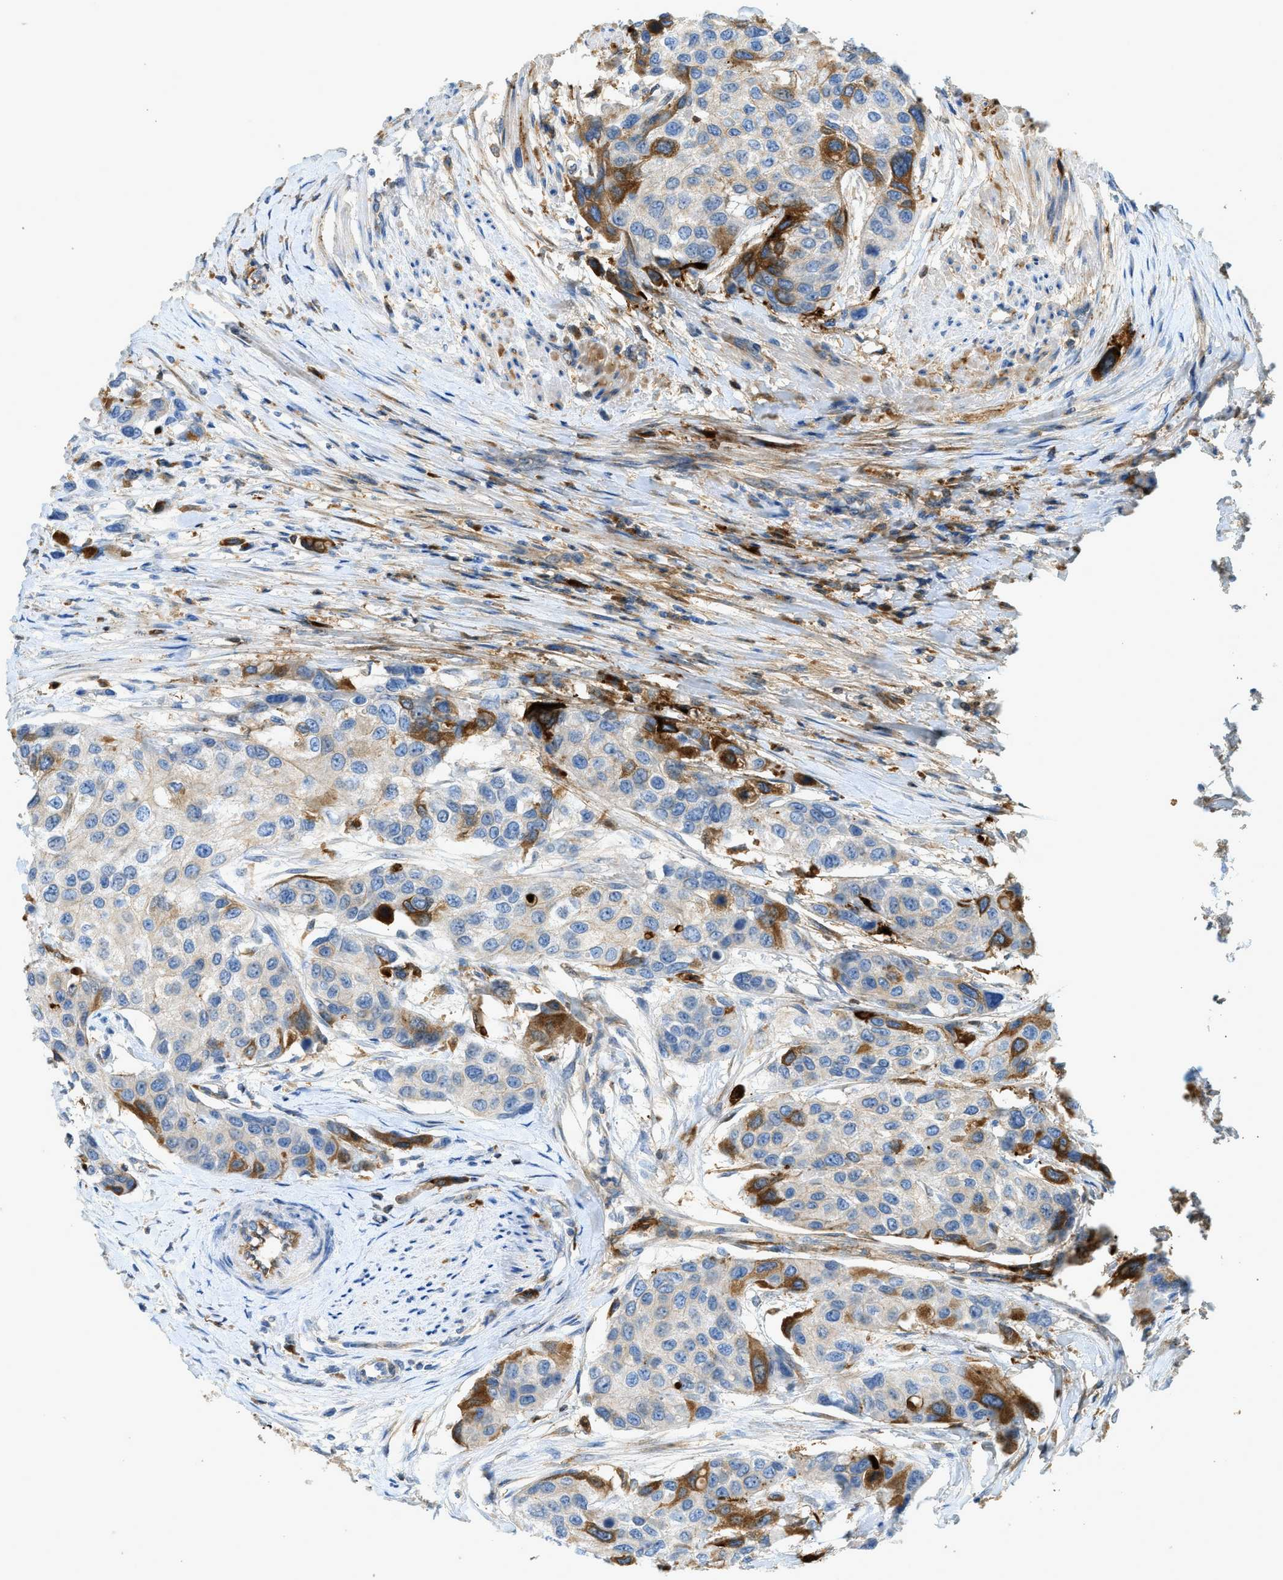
{"staining": {"intensity": "moderate", "quantity": "25%-75%", "location": "cytoplasmic/membranous"}, "tissue": "urothelial cancer", "cell_type": "Tumor cells", "image_type": "cancer", "snomed": [{"axis": "morphology", "description": "Urothelial carcinoma, High grade"}, {"axis": "topography", "description": "Urinary bladder"}], "caption": "An IHC photomicrograph of tumor tissue is shown. Protein staining in brown shows moderate cytoplasmic/membranous positivity in urothelial cancer within tumor cells. (DAB IHC, brown staining for protein, blue staining for nuclei).", "gene": "F2", "patient": {"sex": "female", "age": 56}}